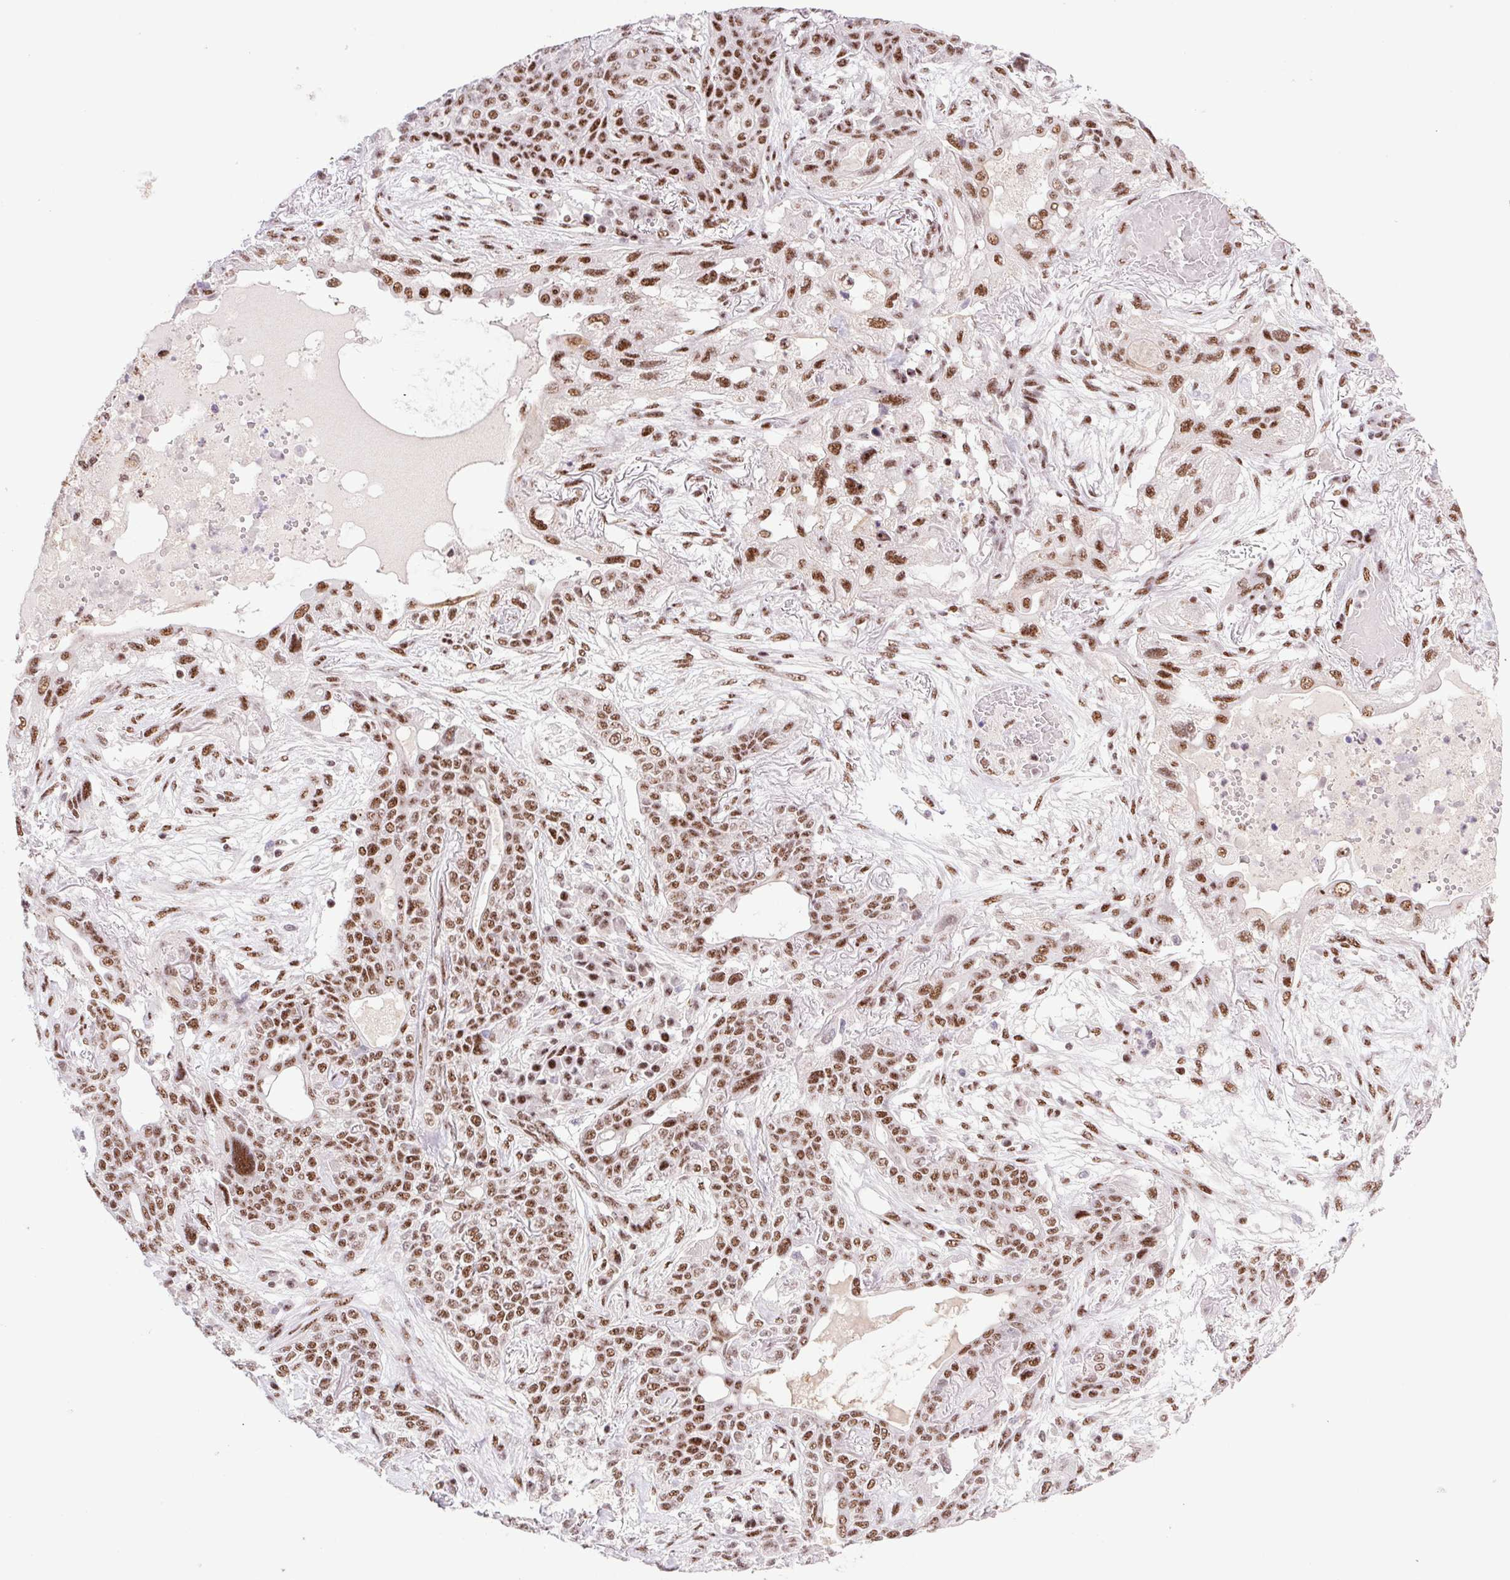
{"staining": {"intensity": "moderate", "quantity": ">75%", "location": "nuclear"}, "tissue": "lung cancer", "cell_type": "Tumor cells", "image_type": "cancer", "snomed": [{"axis": "morphology", "description": "Squamous cell carcinoma, NOS"}, {"axis": "topography", "description": "Lung"}], "caption": "Protein expression analysis of human lung cancer (squamous cell carcinoma) reveals moderate nuclear positivity in about >75% of tumor cells.", "gene": "LDLRAD4", "patient": {"sex": "female", "age": 70}}